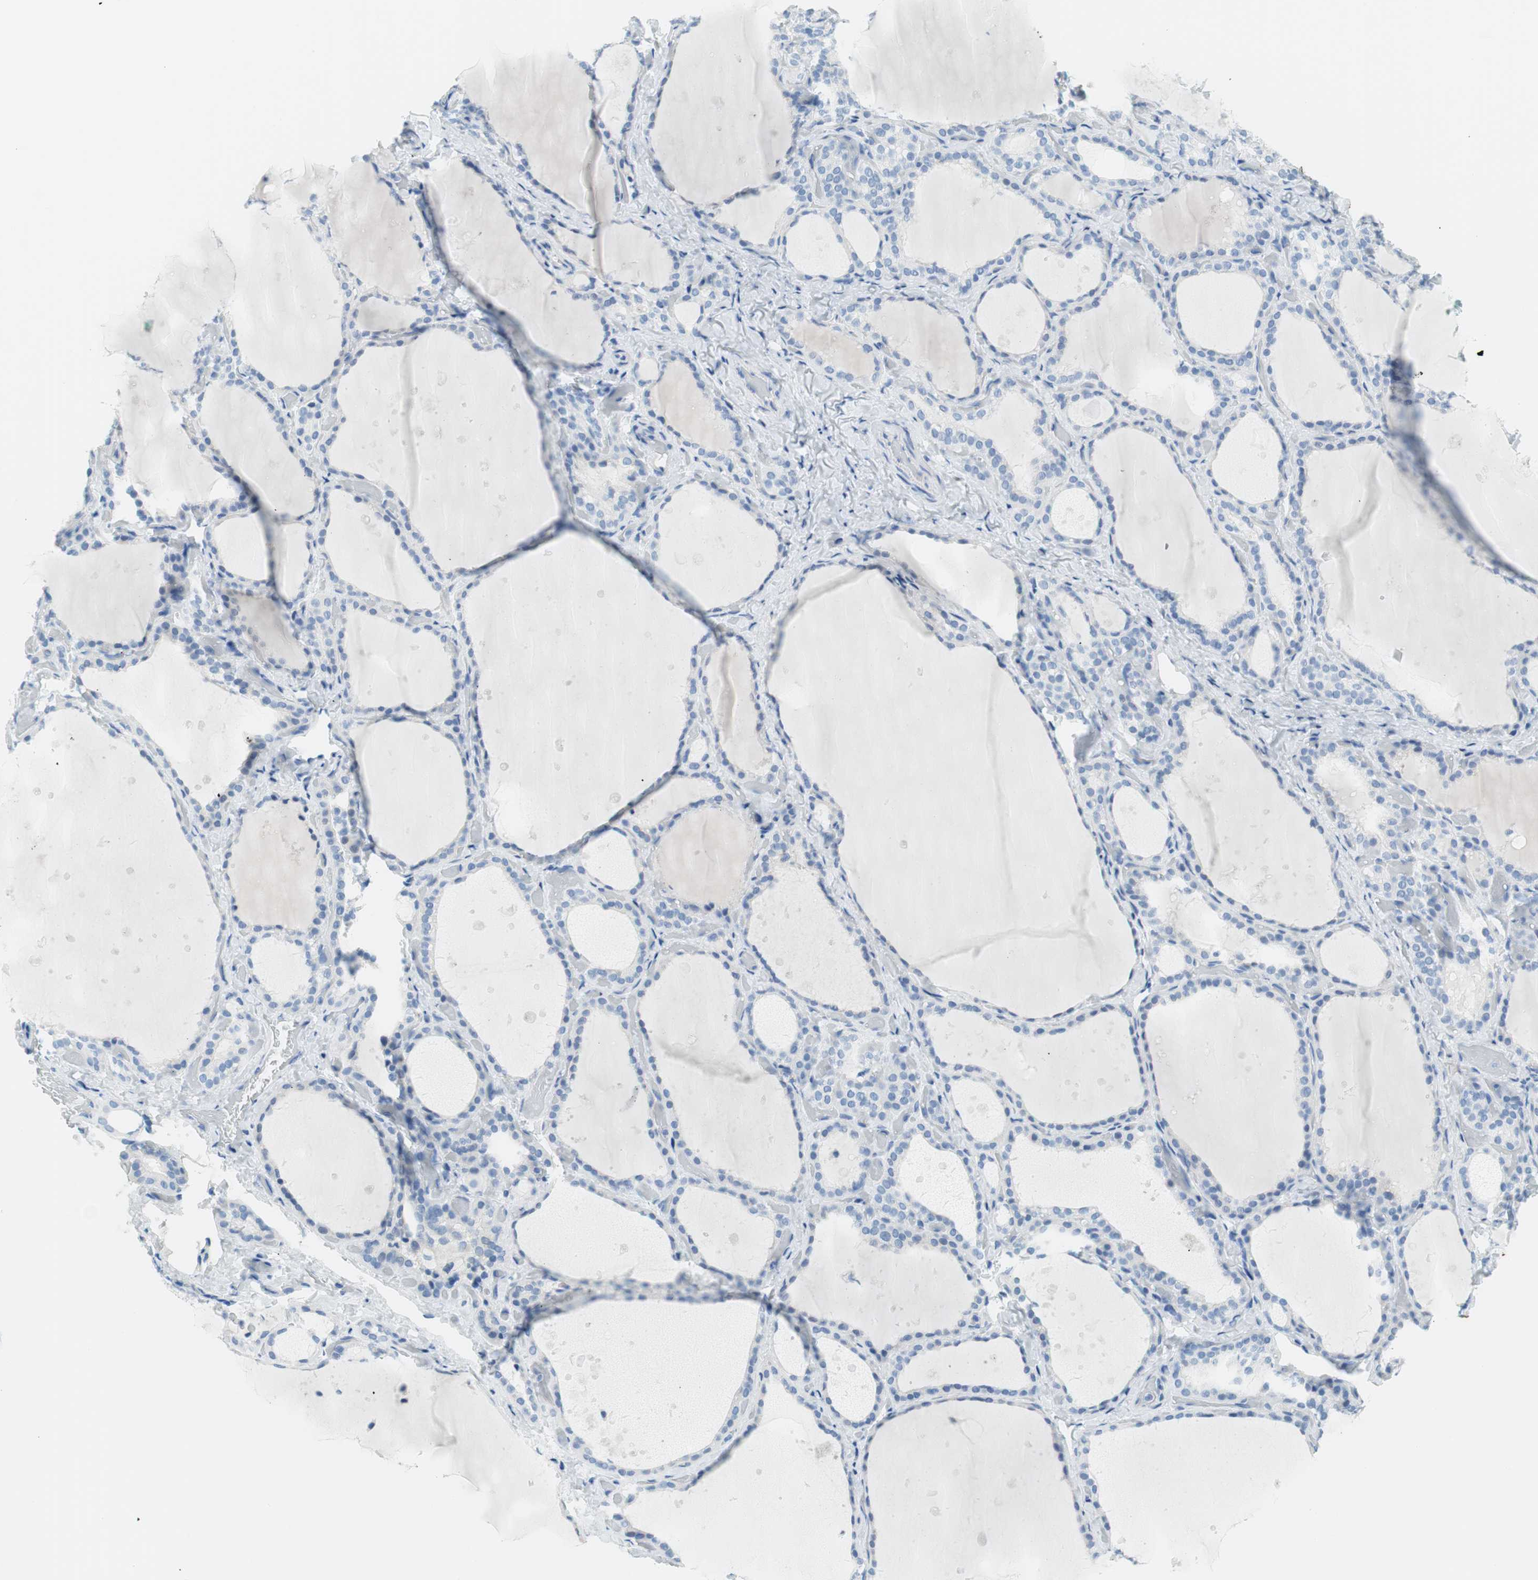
{"staining": {"intensity": "negative", "quantity": "none", "location": "none"}, "tissue": "thyroid gland", "cell_type": "Glandular cells", "image_type": "normal", "snomed": [{"axis": "morphology", "description": "Normal tissue, NOS"}, {"axis": "topography", "description": "Thyroid gland"}], "caption": "Normal thyroid gland was stained to show a protein in brown. There is no significant positivity in glandular cells.", "gene": "MYH1", "patient": {"sex": "female", "age": 44}}